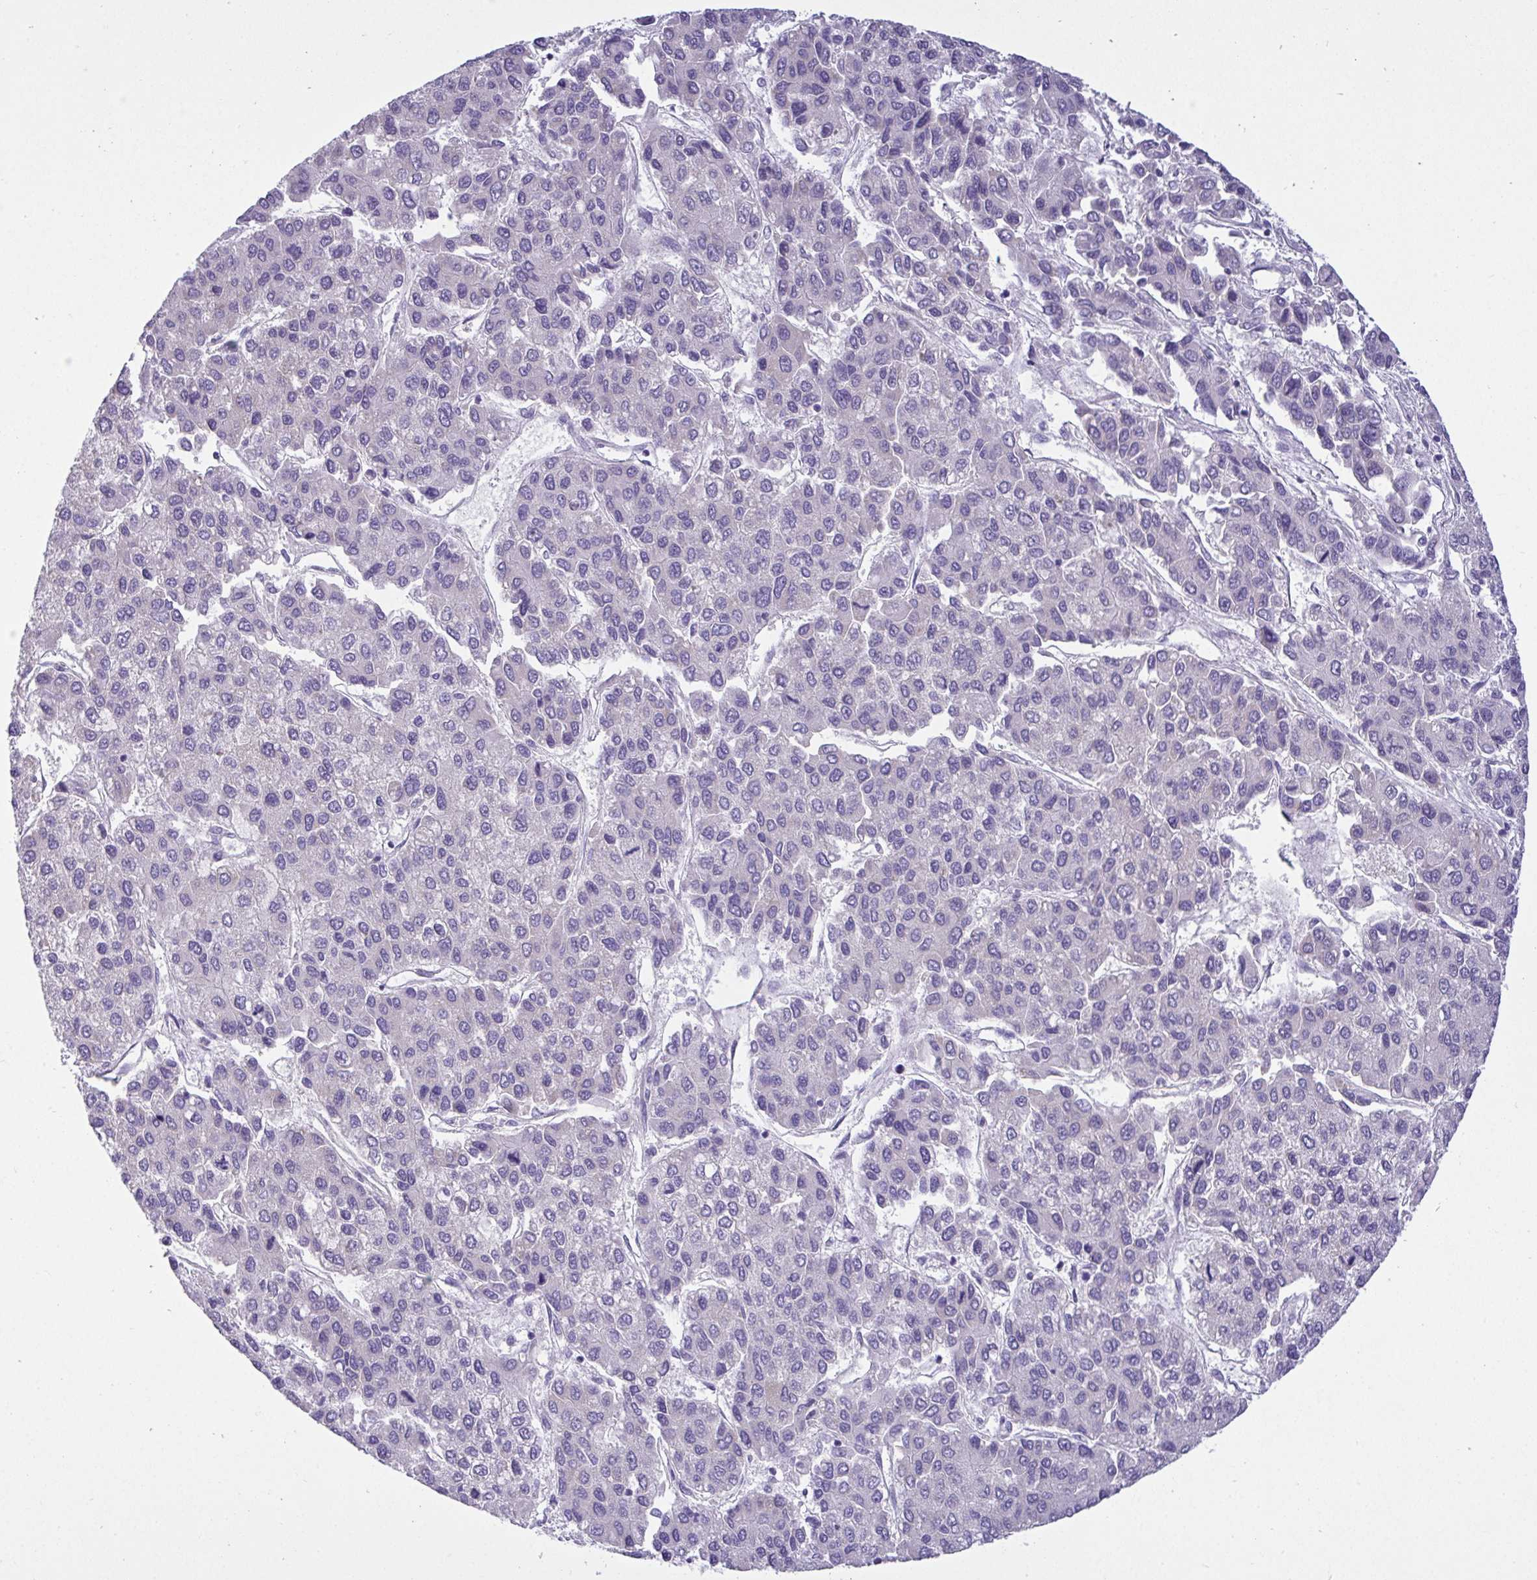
{"staining": {"intensity": "negative", "quantity": "none", "location": "none"}, "tissue": "liver cancer", "cell_type": "Tumor cells", "image_type": "cancer", "snomed": [{"axis": "morphology", "description": "Carcinoma, Hepatocellular, NOS"}, {"axis": "topography", "description": "Liver"}], "caption": "The image reveals no significant positivity in tumor cells of hepatocellular carcinoma (liver).", "gene": "C4orf33", "patient": {"sex": "female", "age": 66}}